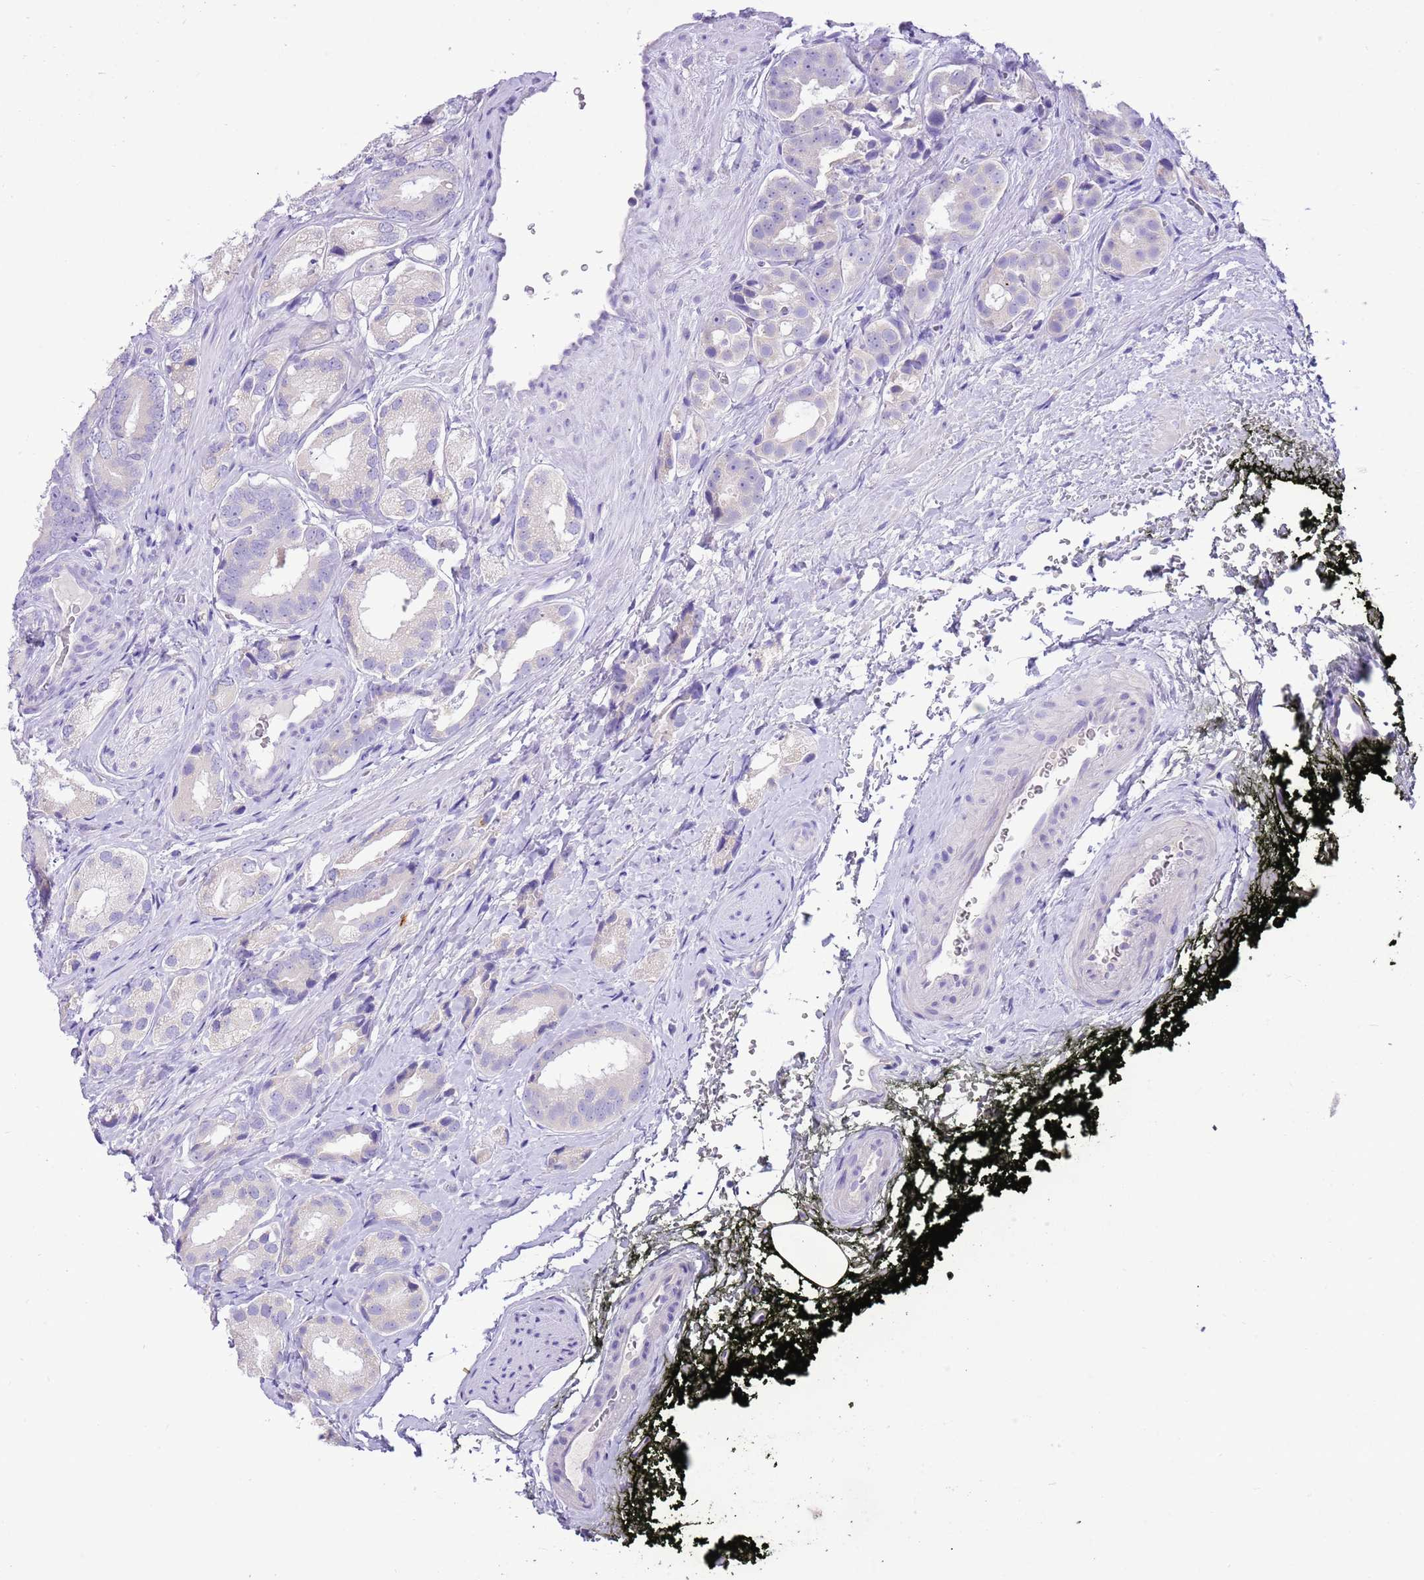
{"staining": {"intensity": "negative", "quantity": "none", "location": "none"}, "tissue": "prostate cancer", "cell_type": "Tumor cells", "image_type": "cancer", "snomed": [{"axis": "morphology", "description": "Adenocarcinoma, High grade"}, {"axis": "topography", "description": "Prostate"}], "caption": "This photomicrograph is of high-grade adenocarcinoma (prostate) stained with IHC to label a protein in brown with the nuclei are counter-stained blue. There is no staining in tumor cells. (Immunohistochemistry, brightfield microscopy, high magnification).", "gene": "R3HDM4", "patient": {"sex": "male", "age": 71}}